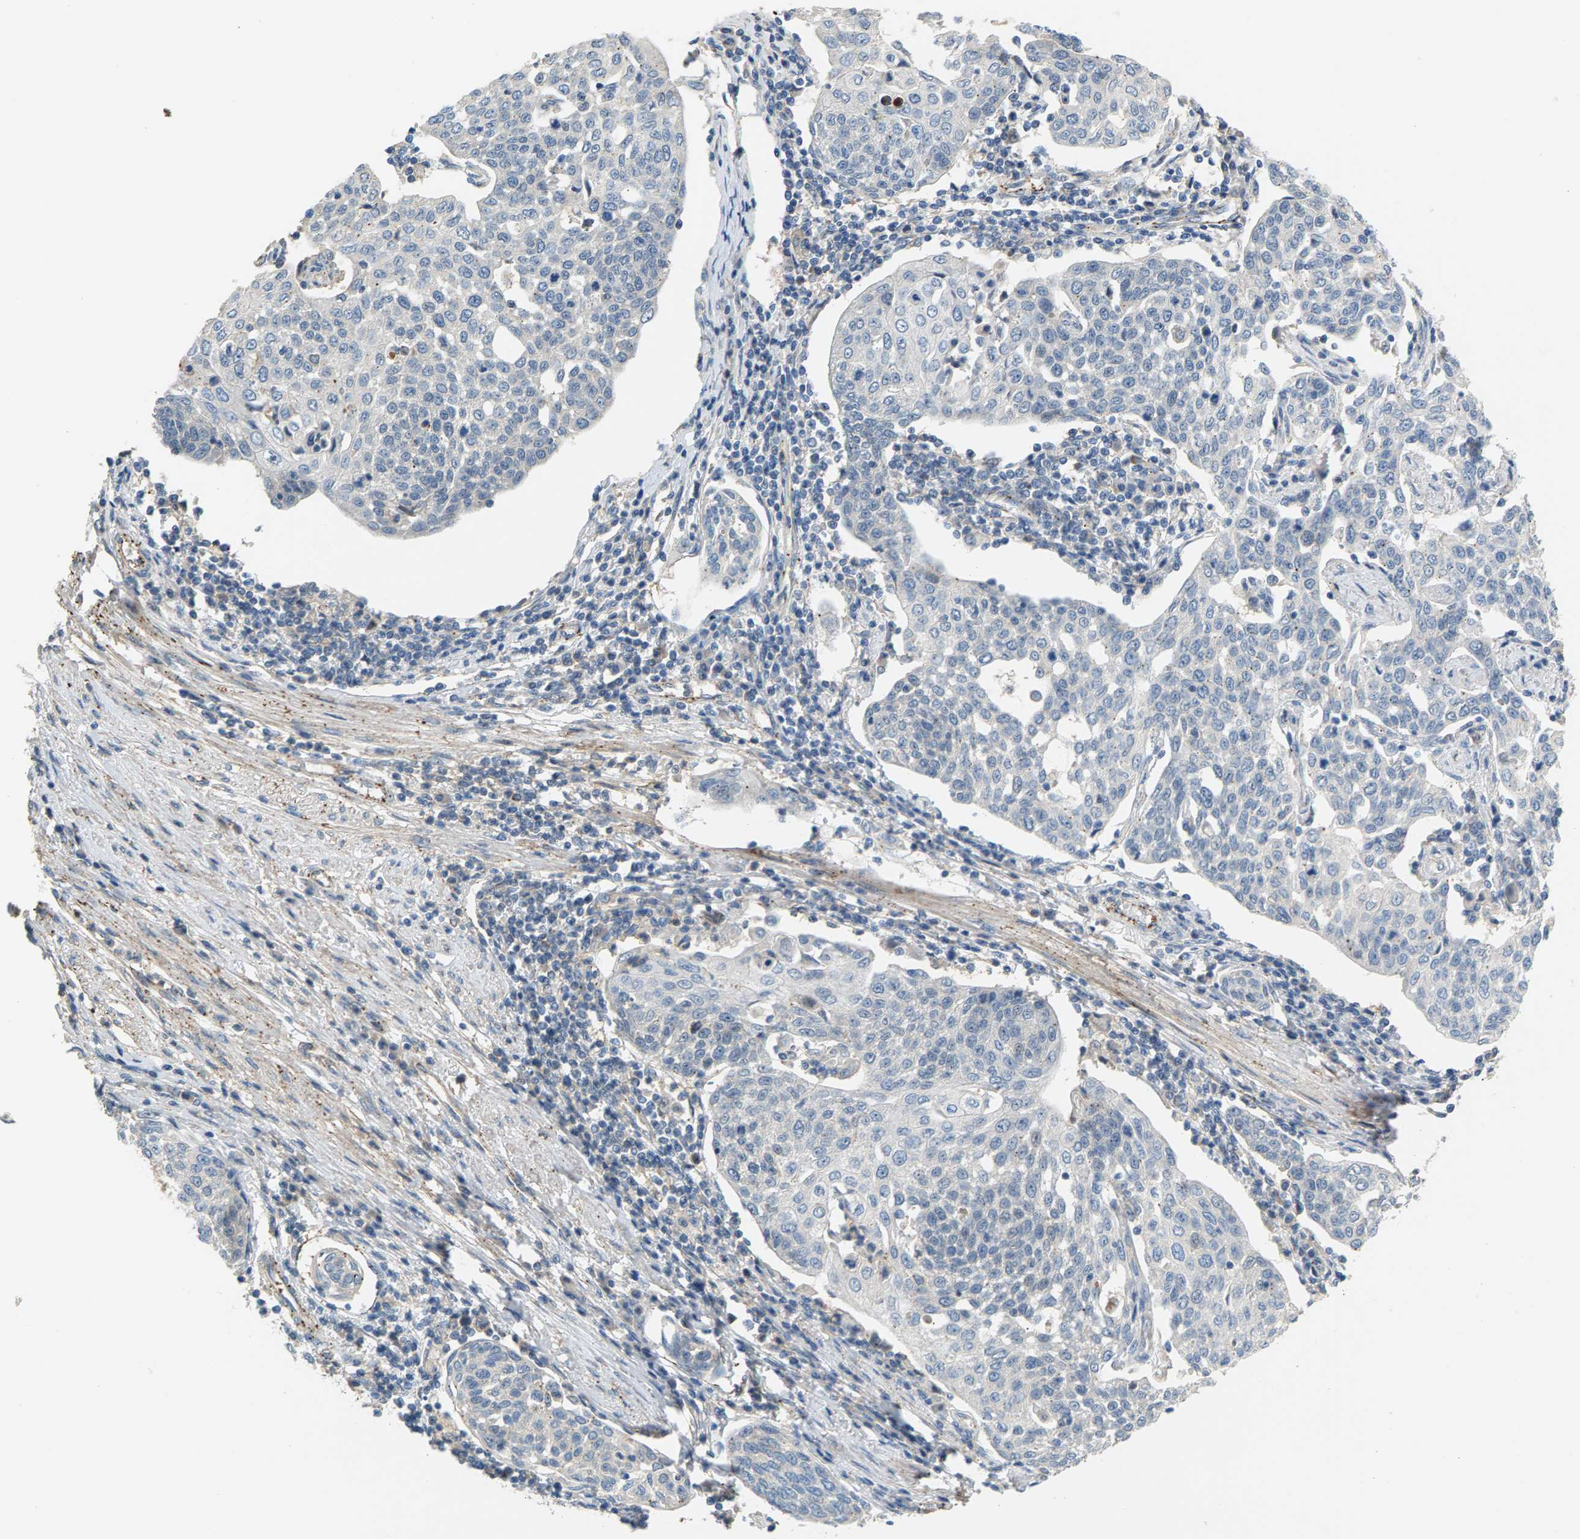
{"staining": {"intensity": "negative", "quantity": "none", "location": "none"}, "tissue": "cervical cancer", "cell_type": "Tumor cells", "image_type": "cancer", "snomed": [{"axis": "morphology", "description": "Squamous cell carcinoma, NOS"}, {"axis": "topography", "description": "Cervix"}], "caption": "A histopathology image of cervical cancer (squamous cell carcinoma) stained for a protein demonstrates no brown staining in tumor cells.", "gene": "KRTAP27-1", "patient": {"sex": "female", "age": 34}}